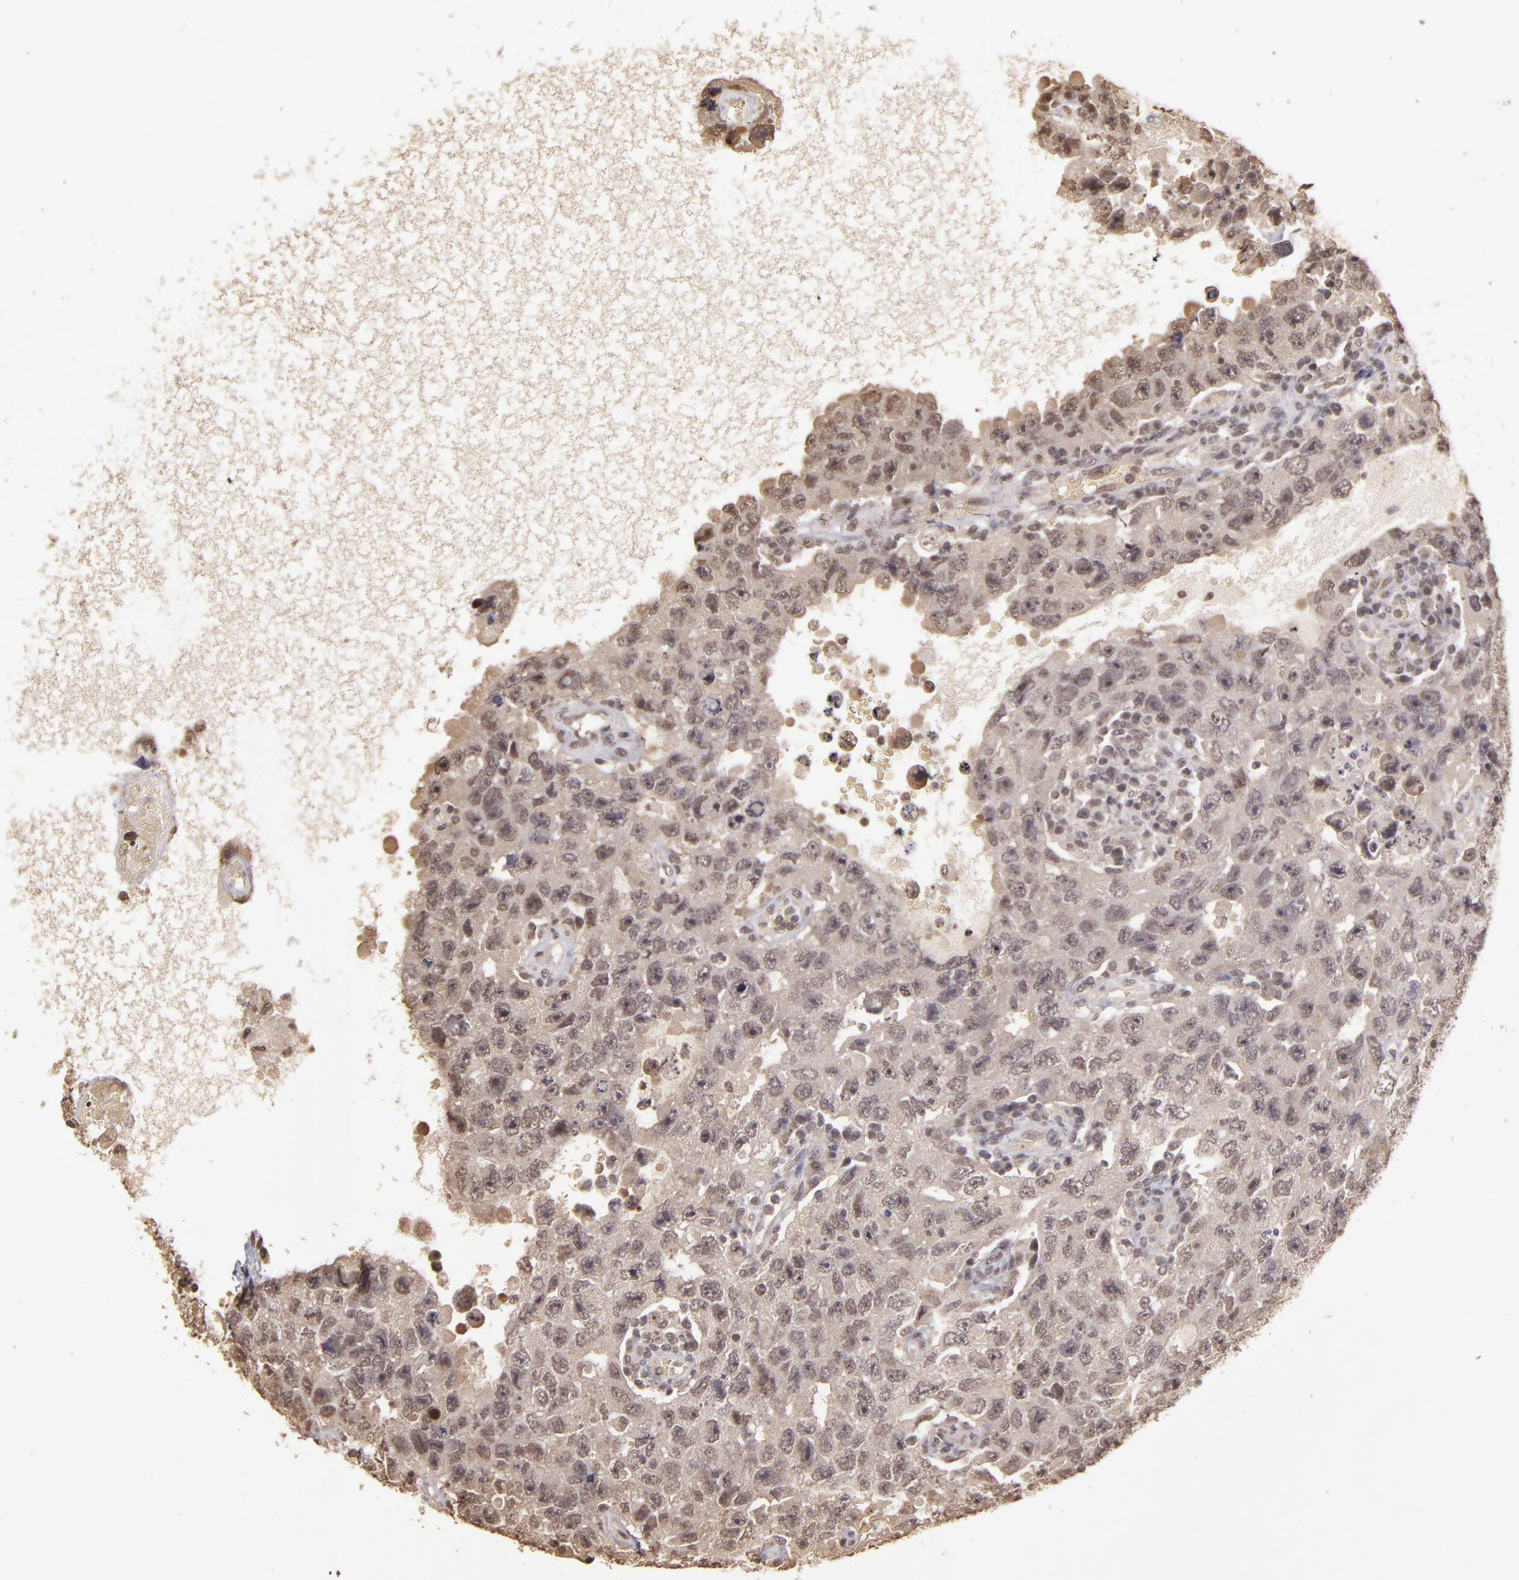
{"staining": {"intensity": "weak", "quantity": ">75%", "location": "cytoplasmic/membranous,nuclear"}, "tissue": "testis cancer", "cell_type": "Tumor cells", "image_type": "cancer", "snomed": [{"axis": "morphology", "description": "Carcinoma, Embryonal, NOS"}, {"axis": "topography", "description": "Testis"}], "caption": "Embryonal carcinoma (testis) stained with a protein marker demonstrates weak staining in tumor cells.", "gene": "CUL1", "patient": {"sex": "male", "age": 26}}